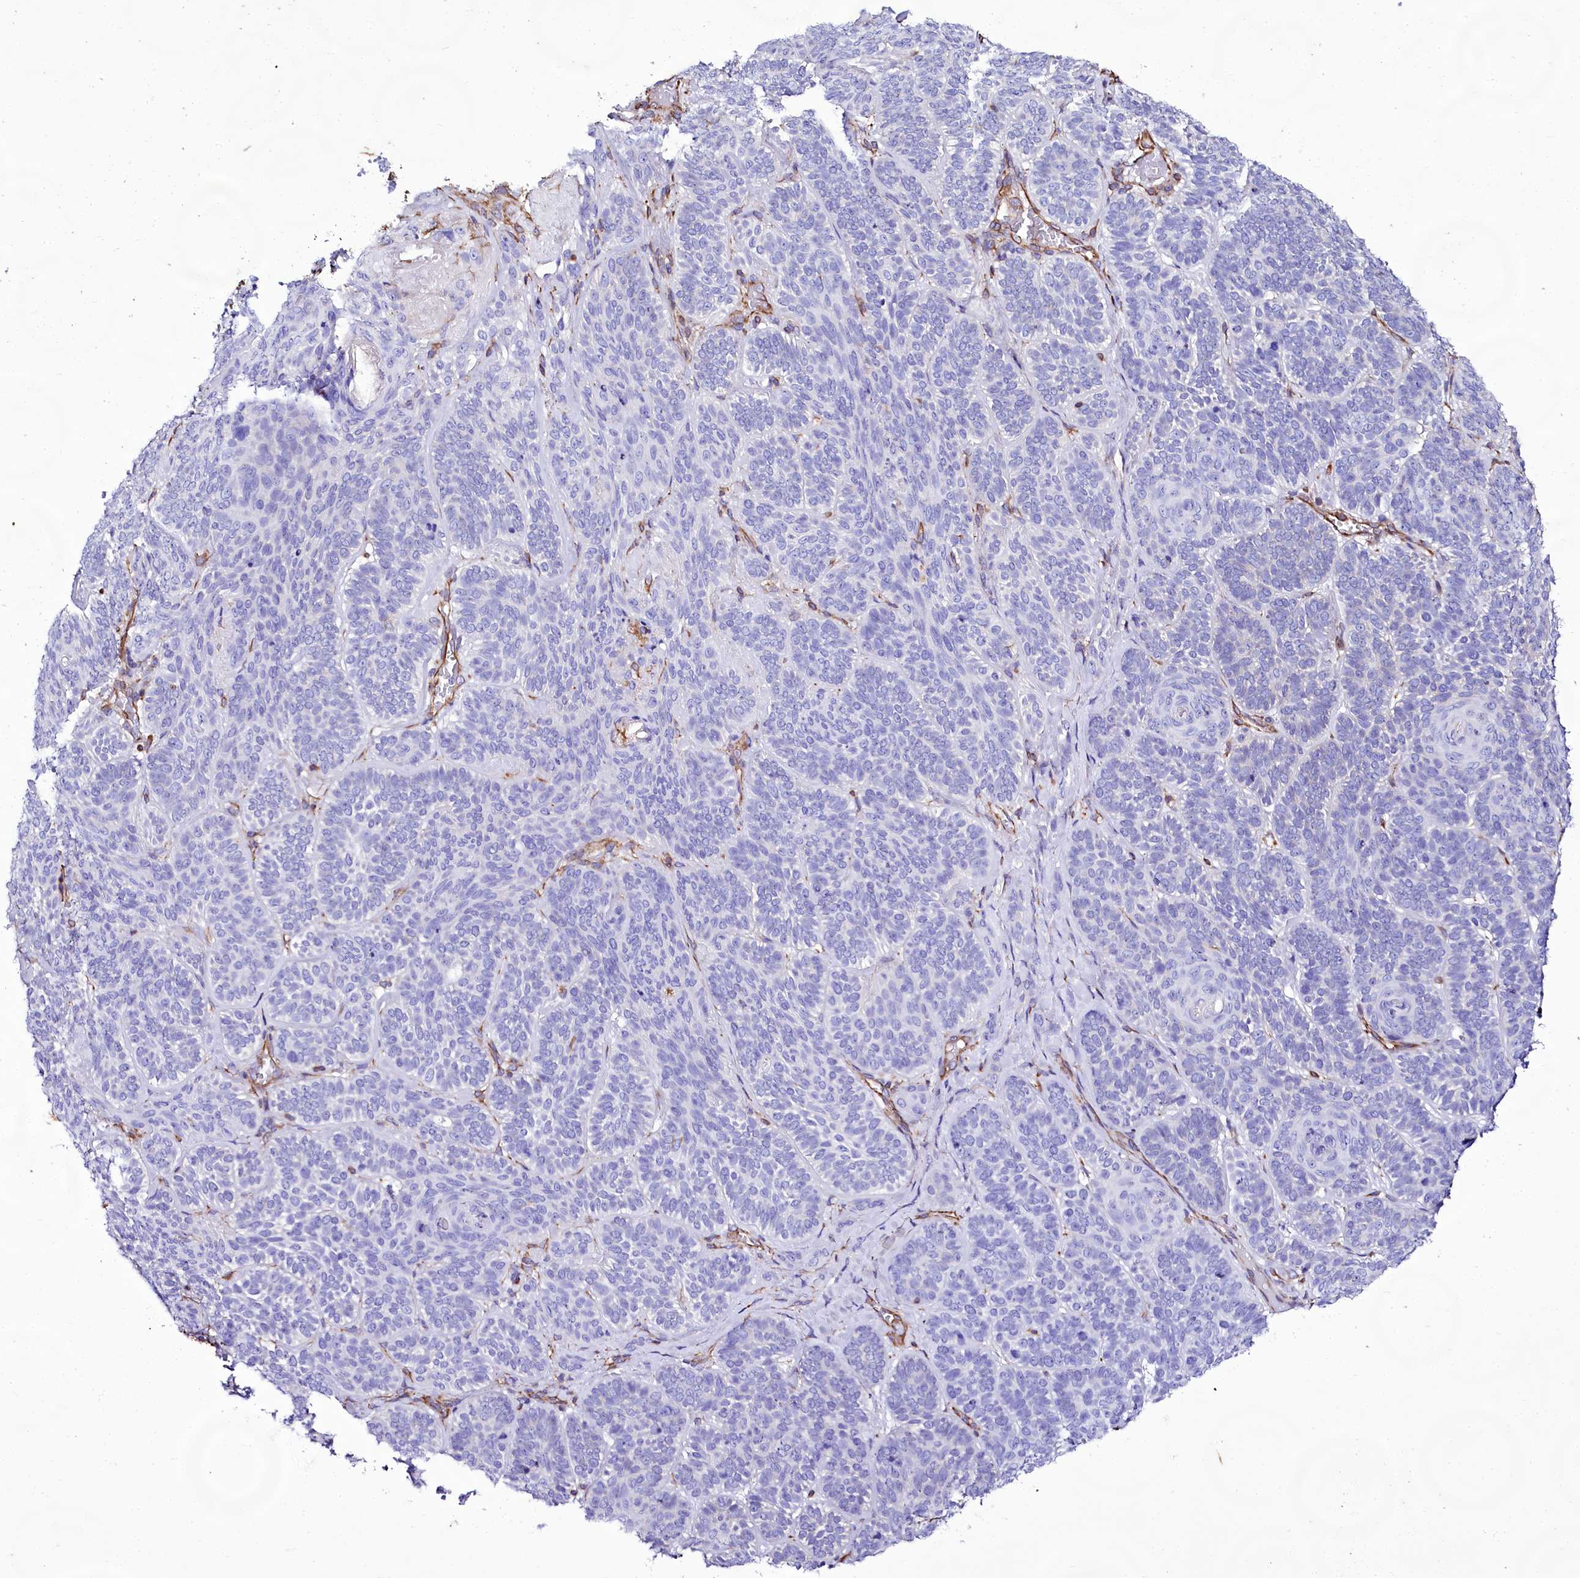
{"staining": {"intensity": "negative", "quantity": "none", "location": "none"}, "tissue": "skin cancer", "cell_type": "Tumor cells", "image_type": "cancer", "snomed": [{"axis": "morphology", "description": "Basal cell carcinoma"}, {"axis": "topography", "description": "Skin"}], "caption": "Immunohistochemical staining of skin cancer displays no significant positivity in tumor cells. (DAB IHC, high magnification).", "gene": "CD99", "patient": {"sex": "male", "age": 85}}